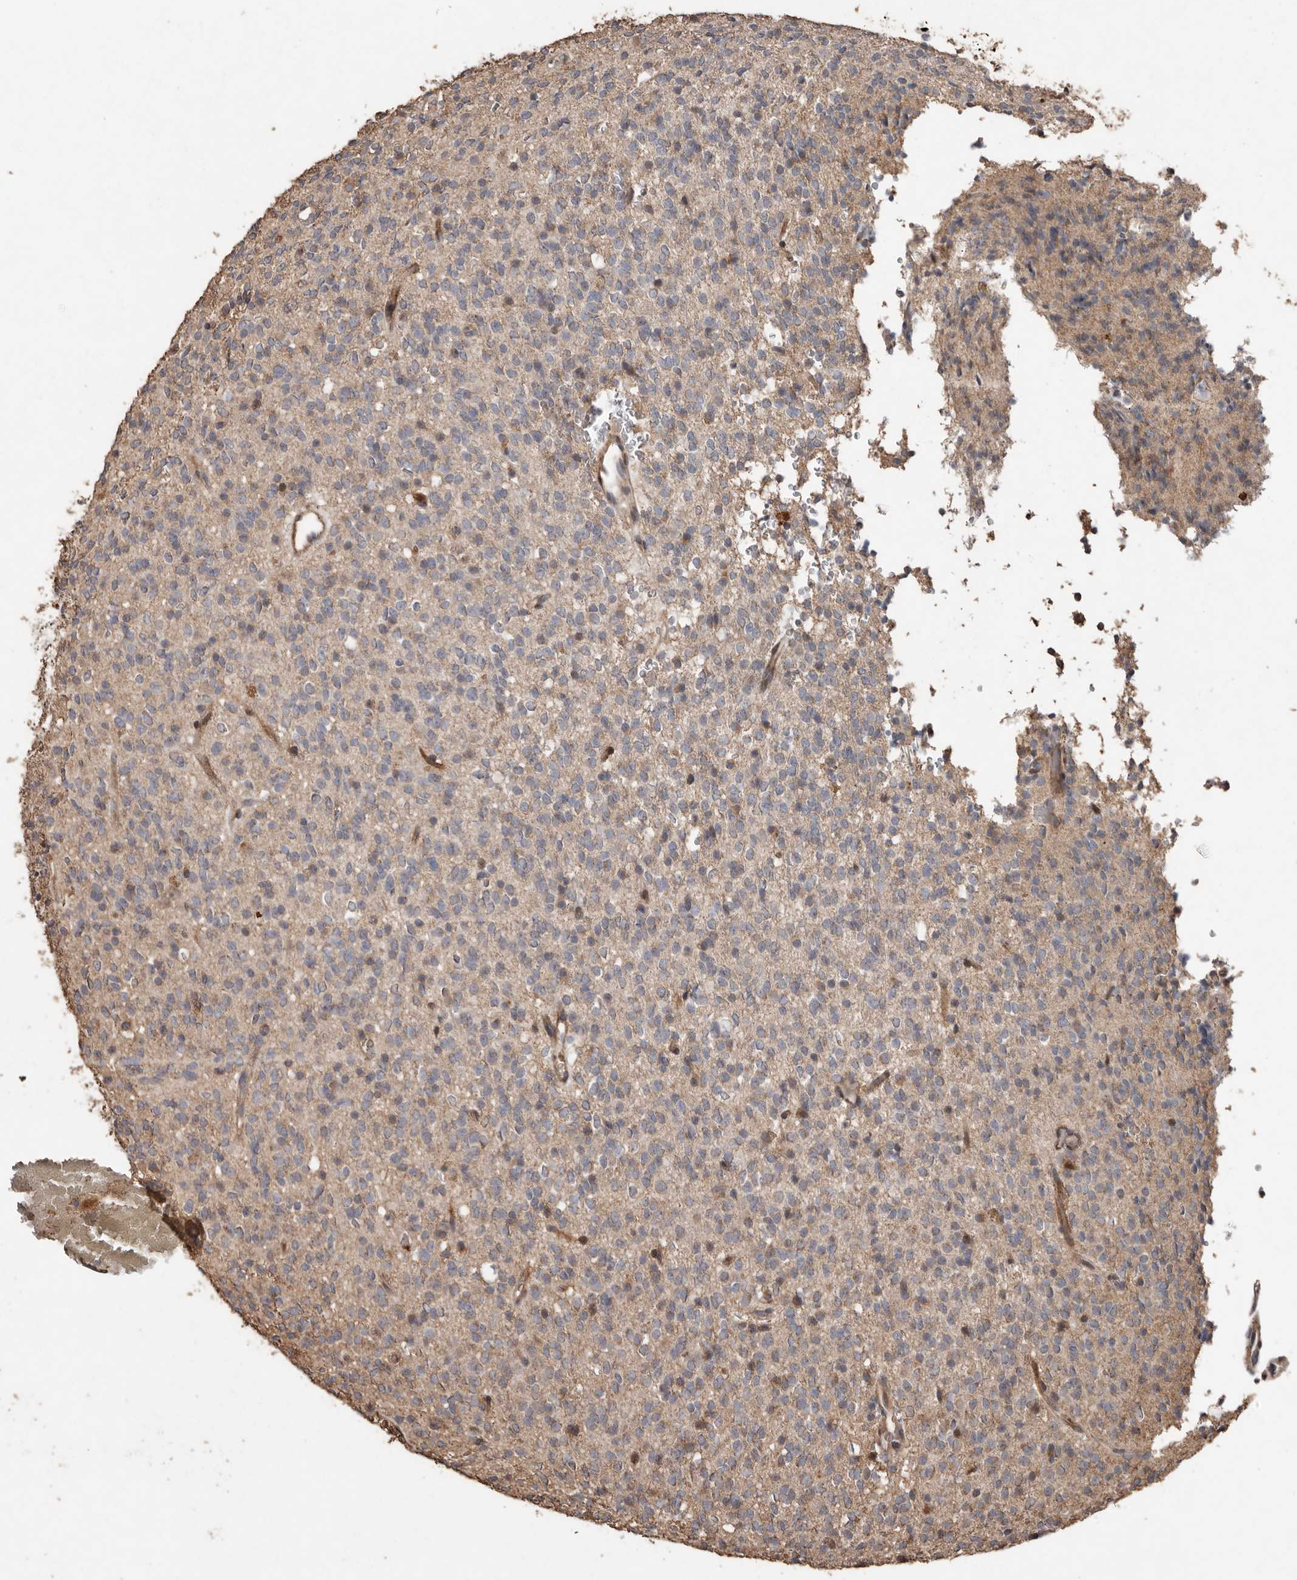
{"staining": {"intensity": "weak", "quantity": ">75%", "location": "cytoplasmic/membranous"}, "tissue": "glioma", "cell_type": "Tumor cells", "image_type": "cancer", "snomed": [{"axis": "morphology", "description": "Glioma, malignant, High grade"}, {"axis": "topography", "description": "Brain"}], "caption": "Protein analysis of glioma tissue demonstrates weak cytoplasmic/membranous staining in approximately >75% of tumor cells.", "gene": "RANBP17", "patient": {"sex": "male", "age": 34}}